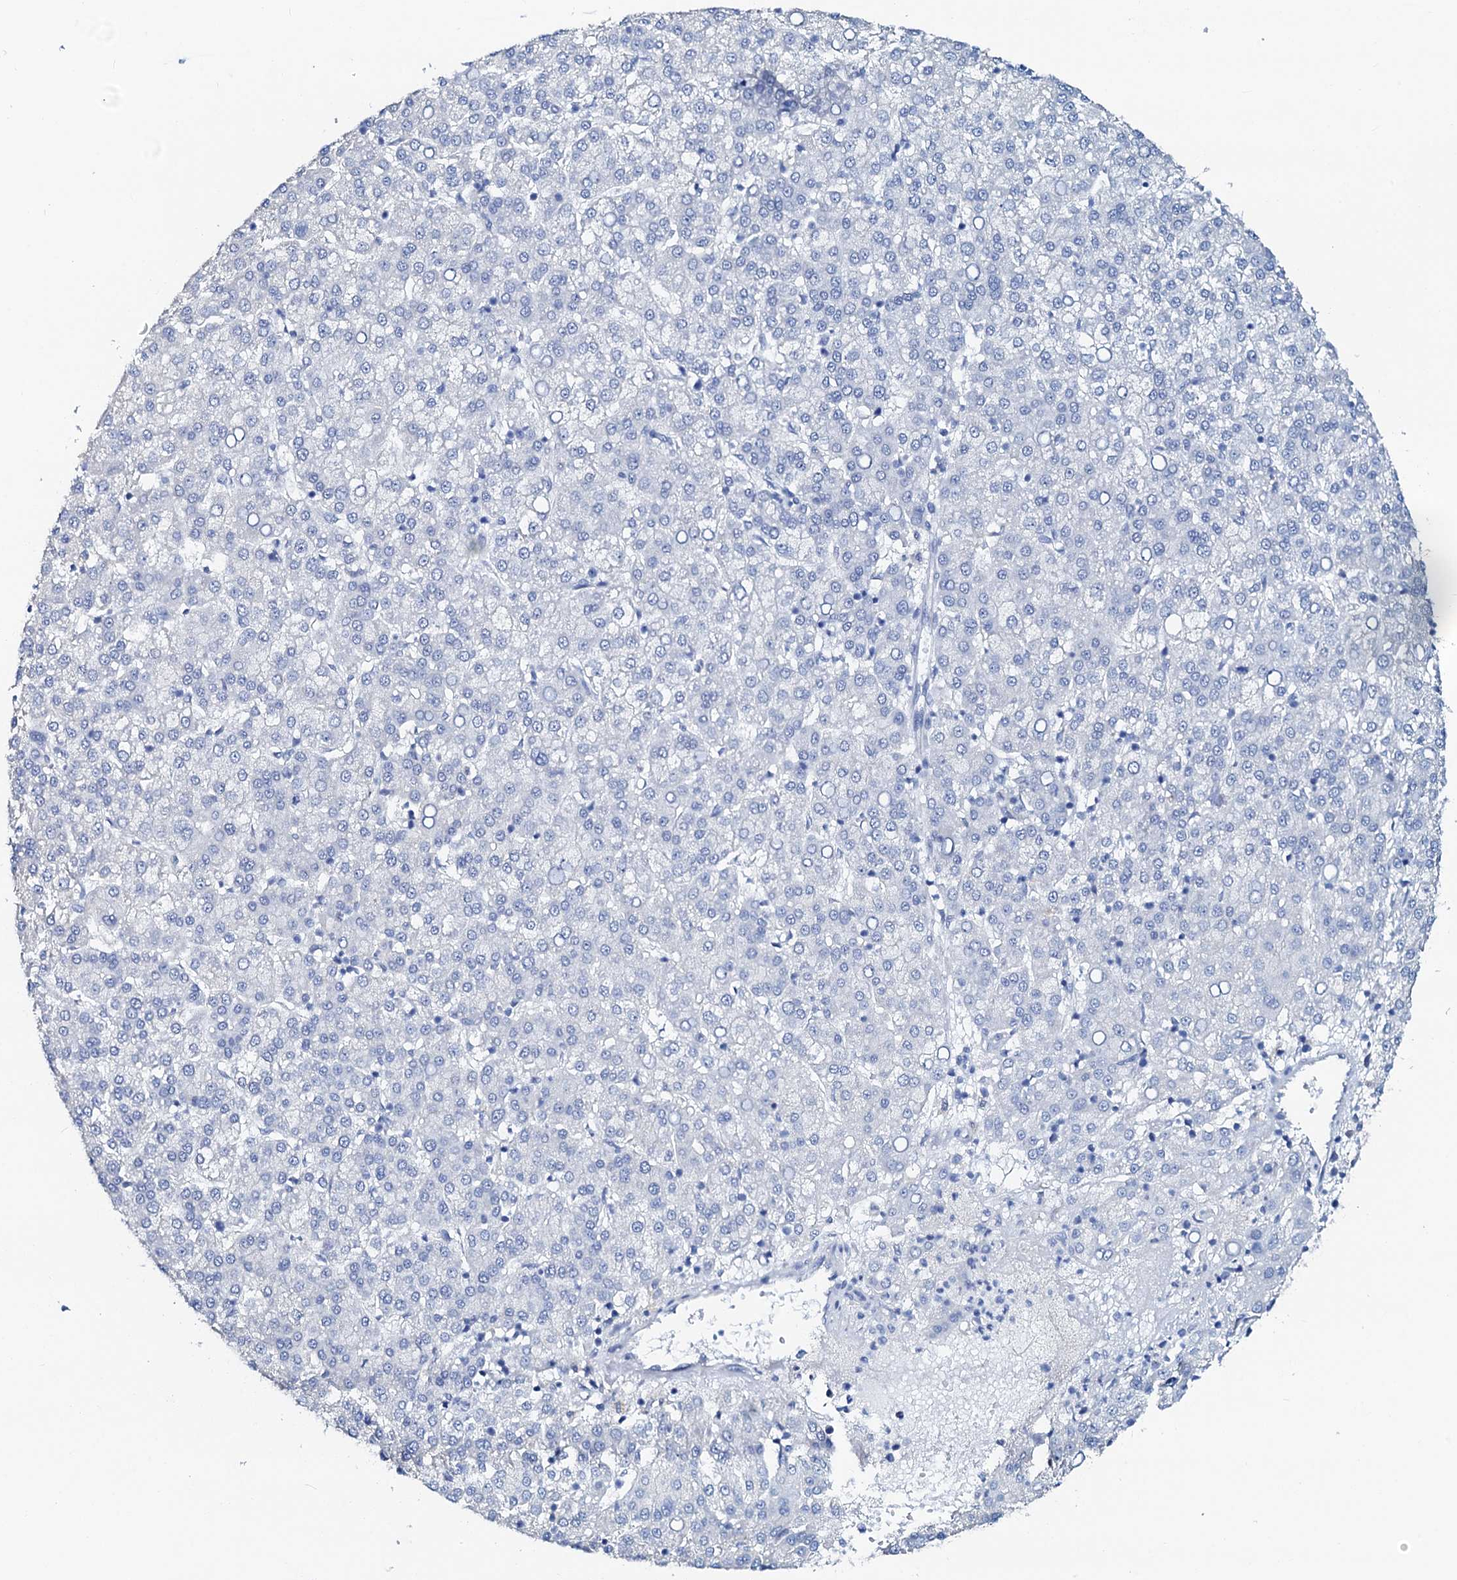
{"staining": {"intensity": "negative", "quantity": "none", "location": "none"}, "tissue": "liver cancer", "cell_type": "Tumor cells", "image_type": "cancer", "snomed": [{"axis": "morphology", "description": "Carcinoma, Hepatocellular, NOS"}, {"axis": "topography", "description": "Liver"}], "caption": "Immunohistochemical staining of human liver hepatocellular carcinoma exhibits no significant expression in tumor cells. The staining was performed using DAB (3,3'-diaminobenzidine) to visualize the protein expression in brown, while the nuclei were stained in blue with hematoxylin (Magnification: 20x).", "gene": "AMER2", "patient": {"sex": "female", "age": 58}}